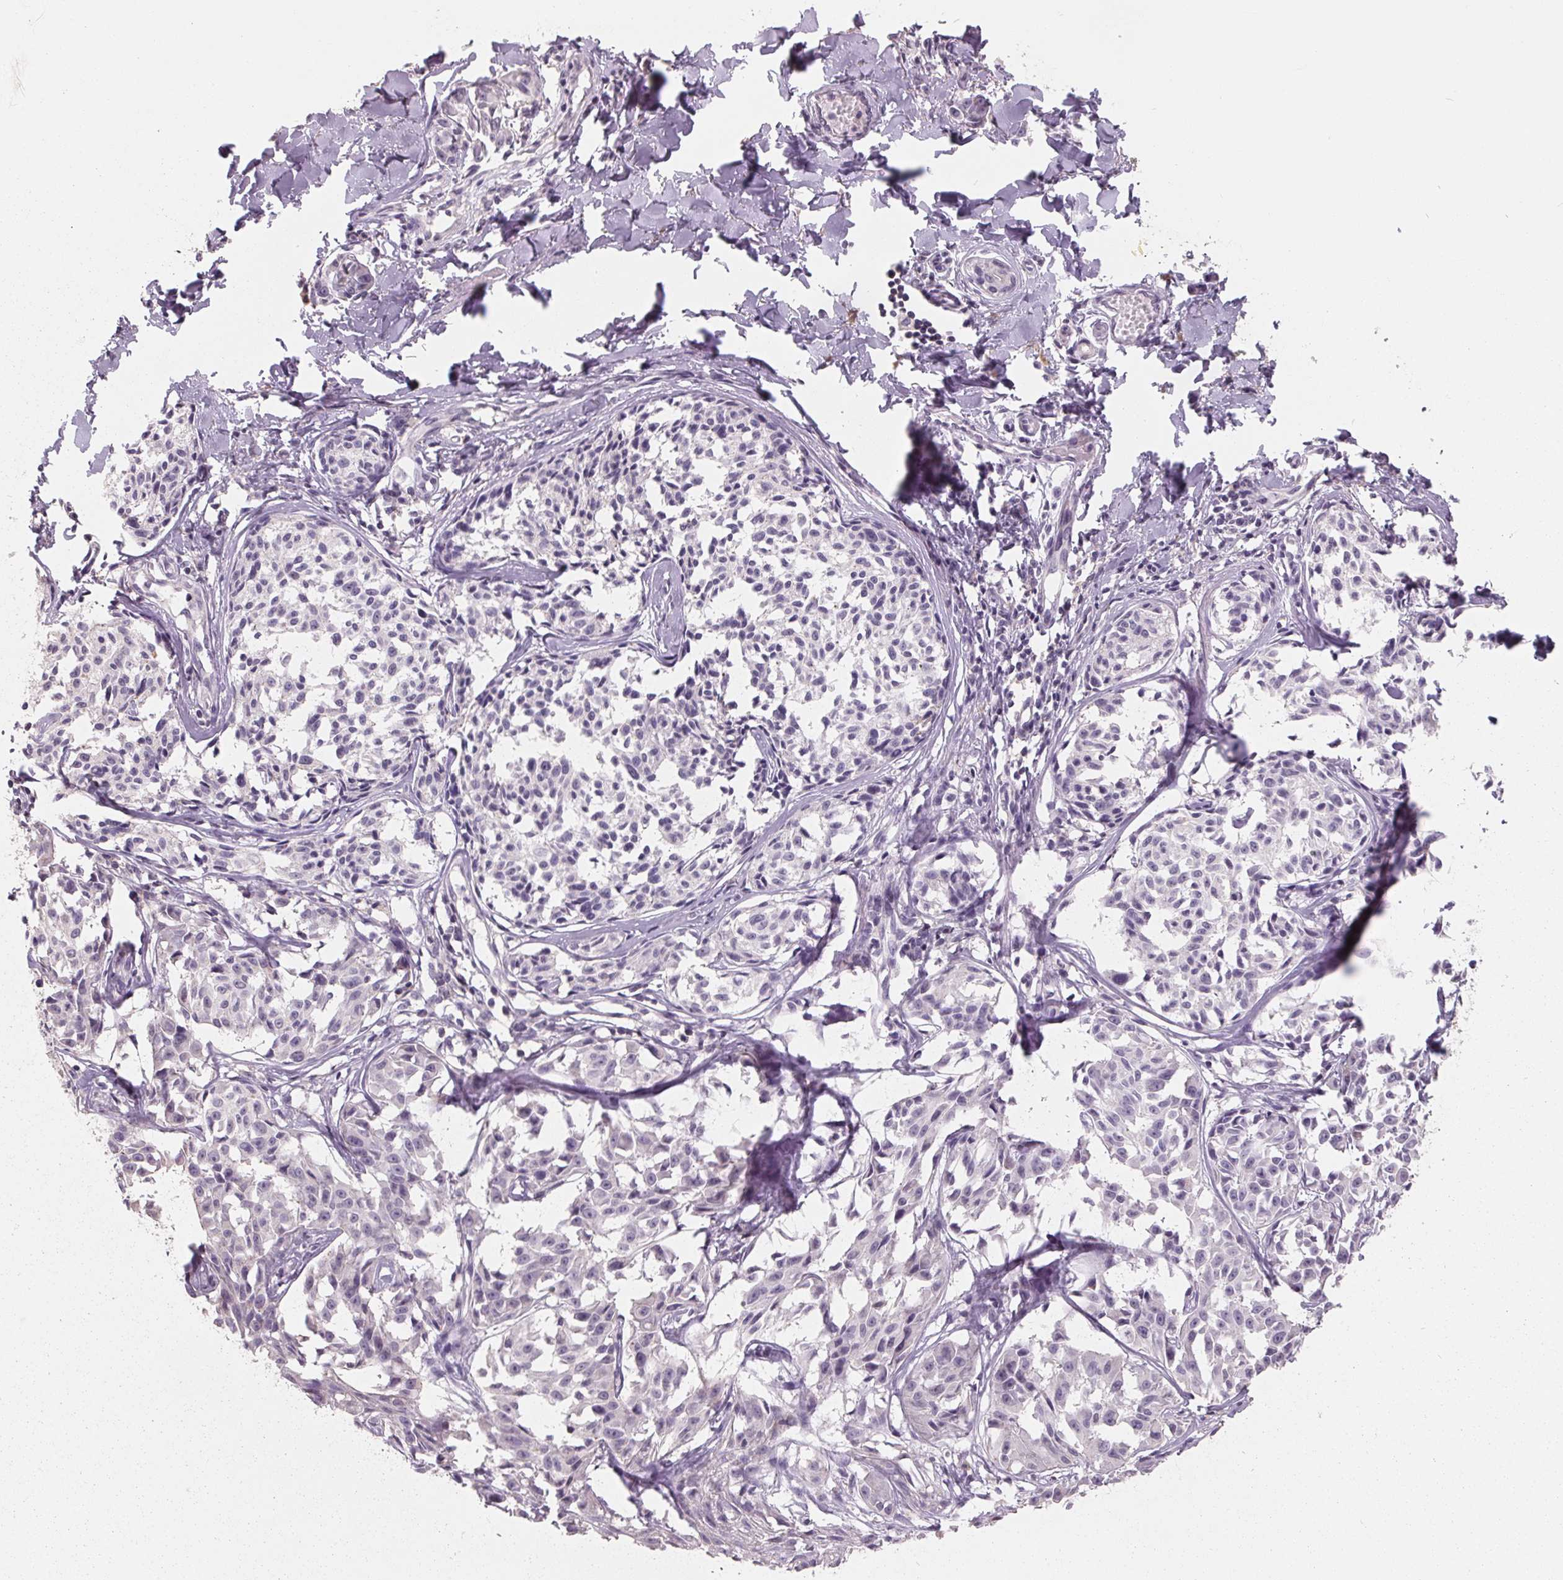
{"staining": {"intensity": "negative", "quantity": "none", "location": "none"}, "tissue": "melanoma", "cell_type": "Tumor cells", "image_type": "cancer", "snomed": [{"axis": "morphology", "description": "Malignant melanoma, NOS"}, {"axis": "topography", "description": "Skin"}], "caption": "Immunohistochemical staining of human malignant melanoma exhibits no significant positivity in tumor cells.", "gene": "FTCD", "patient": {"sex": "male", "age": 51}}